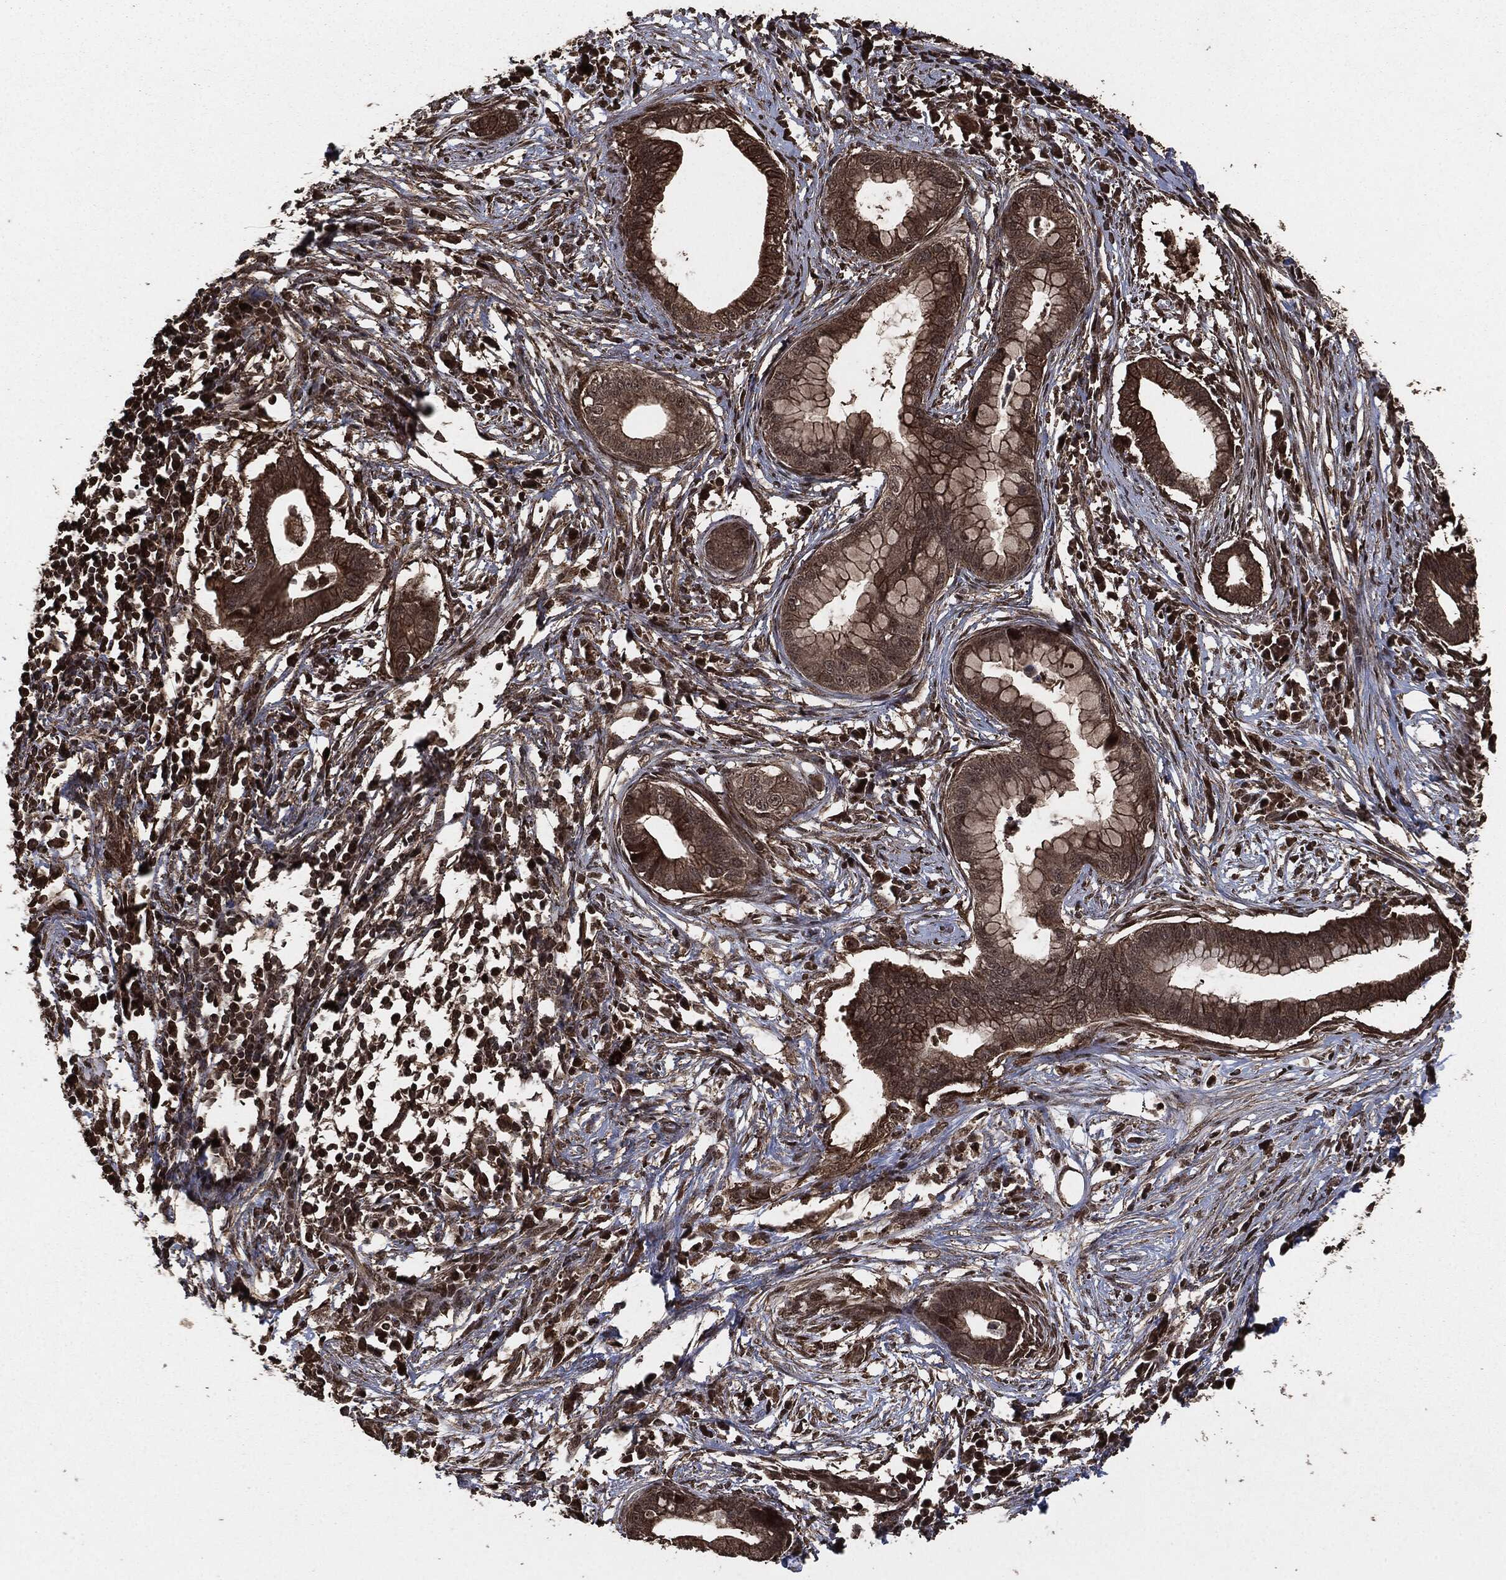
{"staining": {"intensity": "strong", "quantity": "25%-75%", "location": "cytoplasmic/membranous"}, "tissue": "pancreatic cancer", "cell_type": "Tumor cells", "image_type": "cancer", "snomed": [{"axis": "morphology", "description": "Normal tissue, NOS"}, {"axis": "morphology", "description": "Adenocarcinoma, NOS"}, {"axis": "topography", "description": "Pancreas"}], "caption": "Immunohistochemical staining of human adenocarcinoma (pancreatic) displays high levels of strong cytoplasmic/membranous protein positivity in about 25%-75% of tumor cells. (DAB IHC with brightfield microscopy, high magnification).", "gene": "EGFR", "patient": {"sex": "female", "age": 58}}